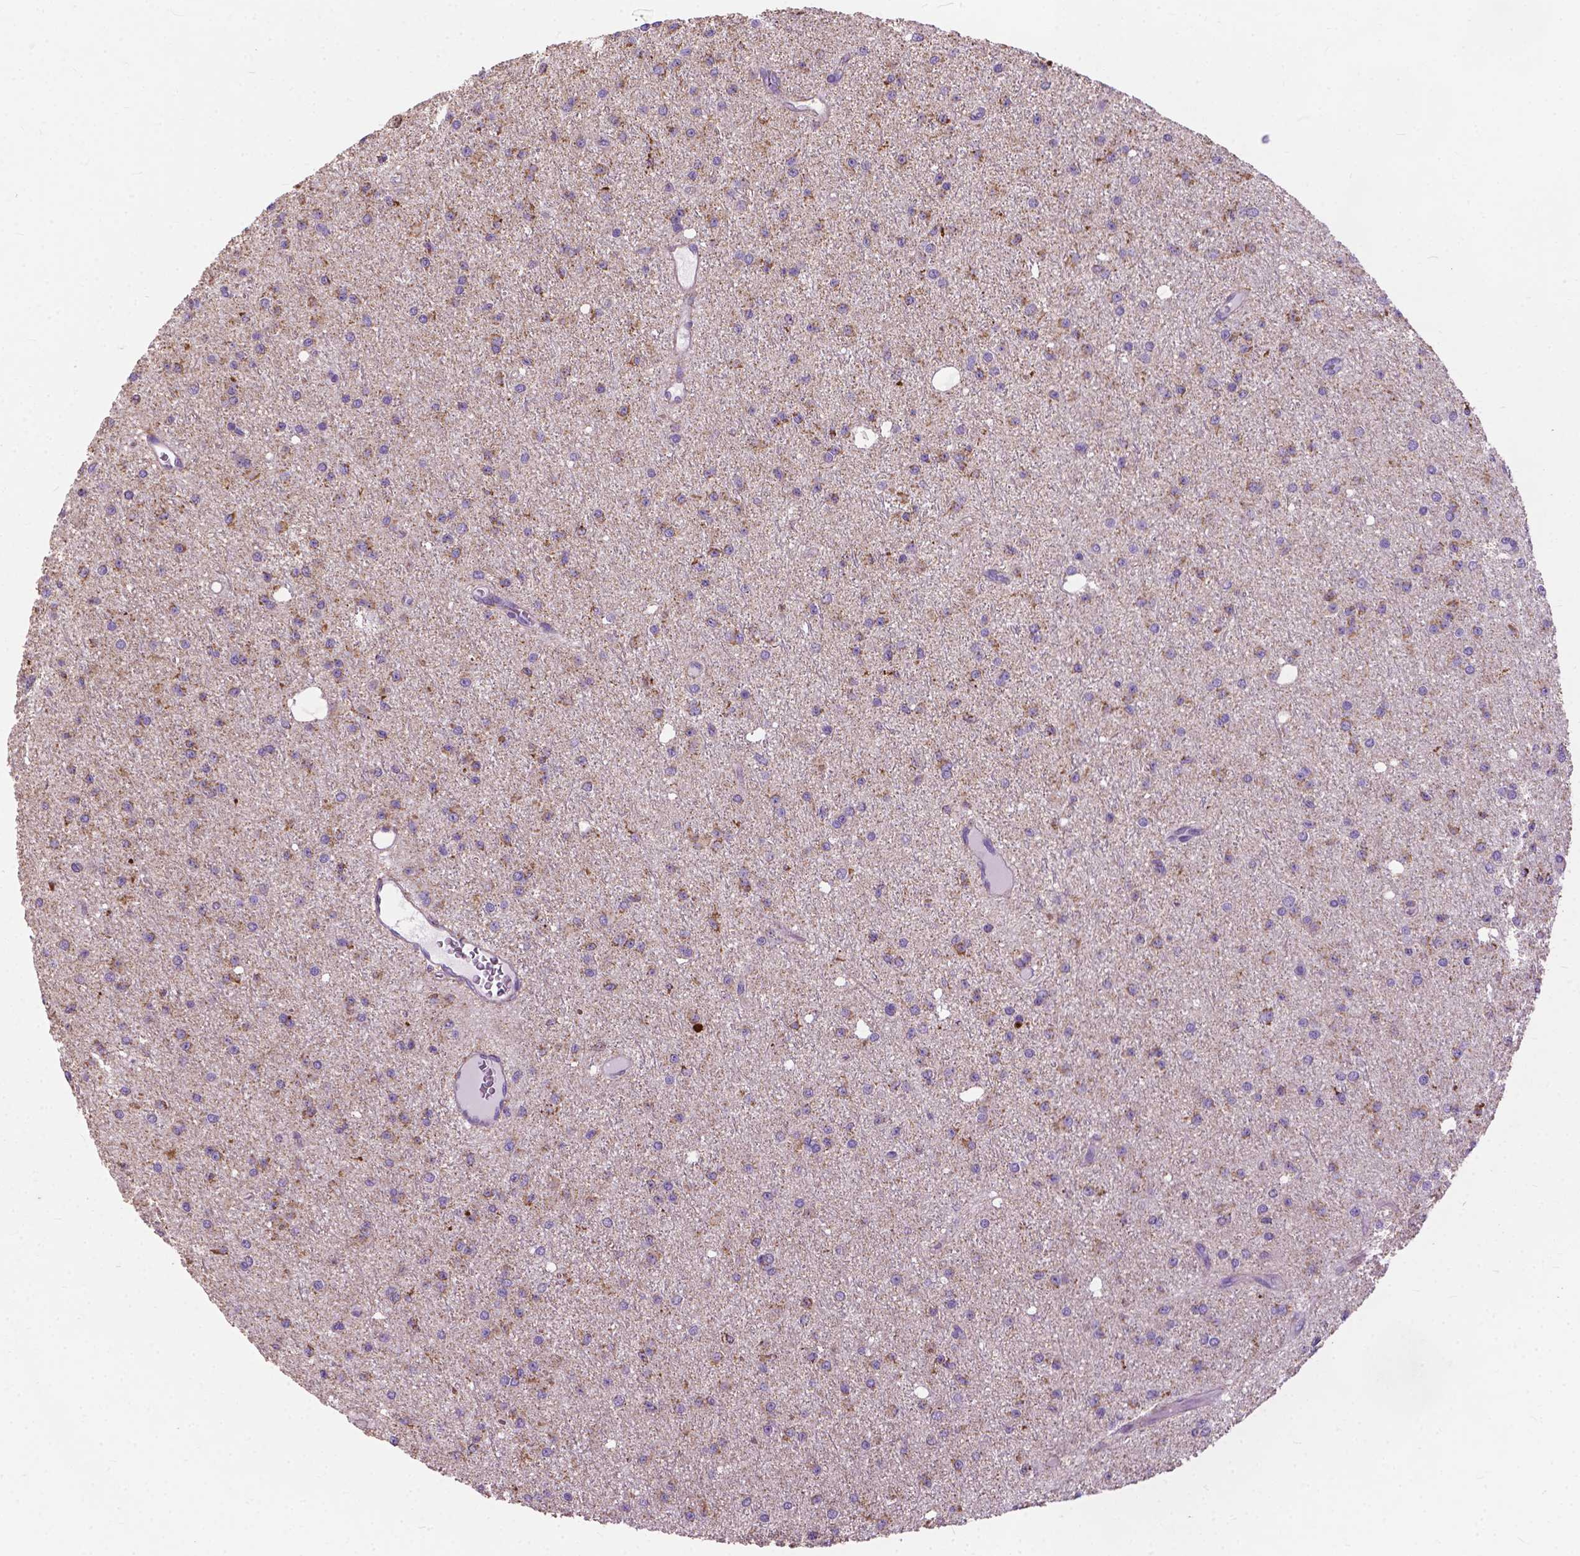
{"staining": {"intensity": "moderate", "quantity": "25%-75%", "location": "cytoplasmic/membranous"}, "tissue": "glioma", "cell_type": "Tumor cells", "image_type": "cancer", "snomed": [{"axis": "morphology", "description": "Glioma, malignant, Low grade"}, {"axis": "topography", "description": "Brain"}], "caption": "DAB (3,3'-diaminobenzidine) immunohistochemical staining of glioma exhibits moderate cytoplasmic/membranous protein staining in about 25%-75% of tumor cells. (DAB (3,3'-diaminobenzidine) IHC, brown staining for protein, blue staining for nuclei).", "gene": "VDAC1", "patient": {"sex": "male", "age": 27}}